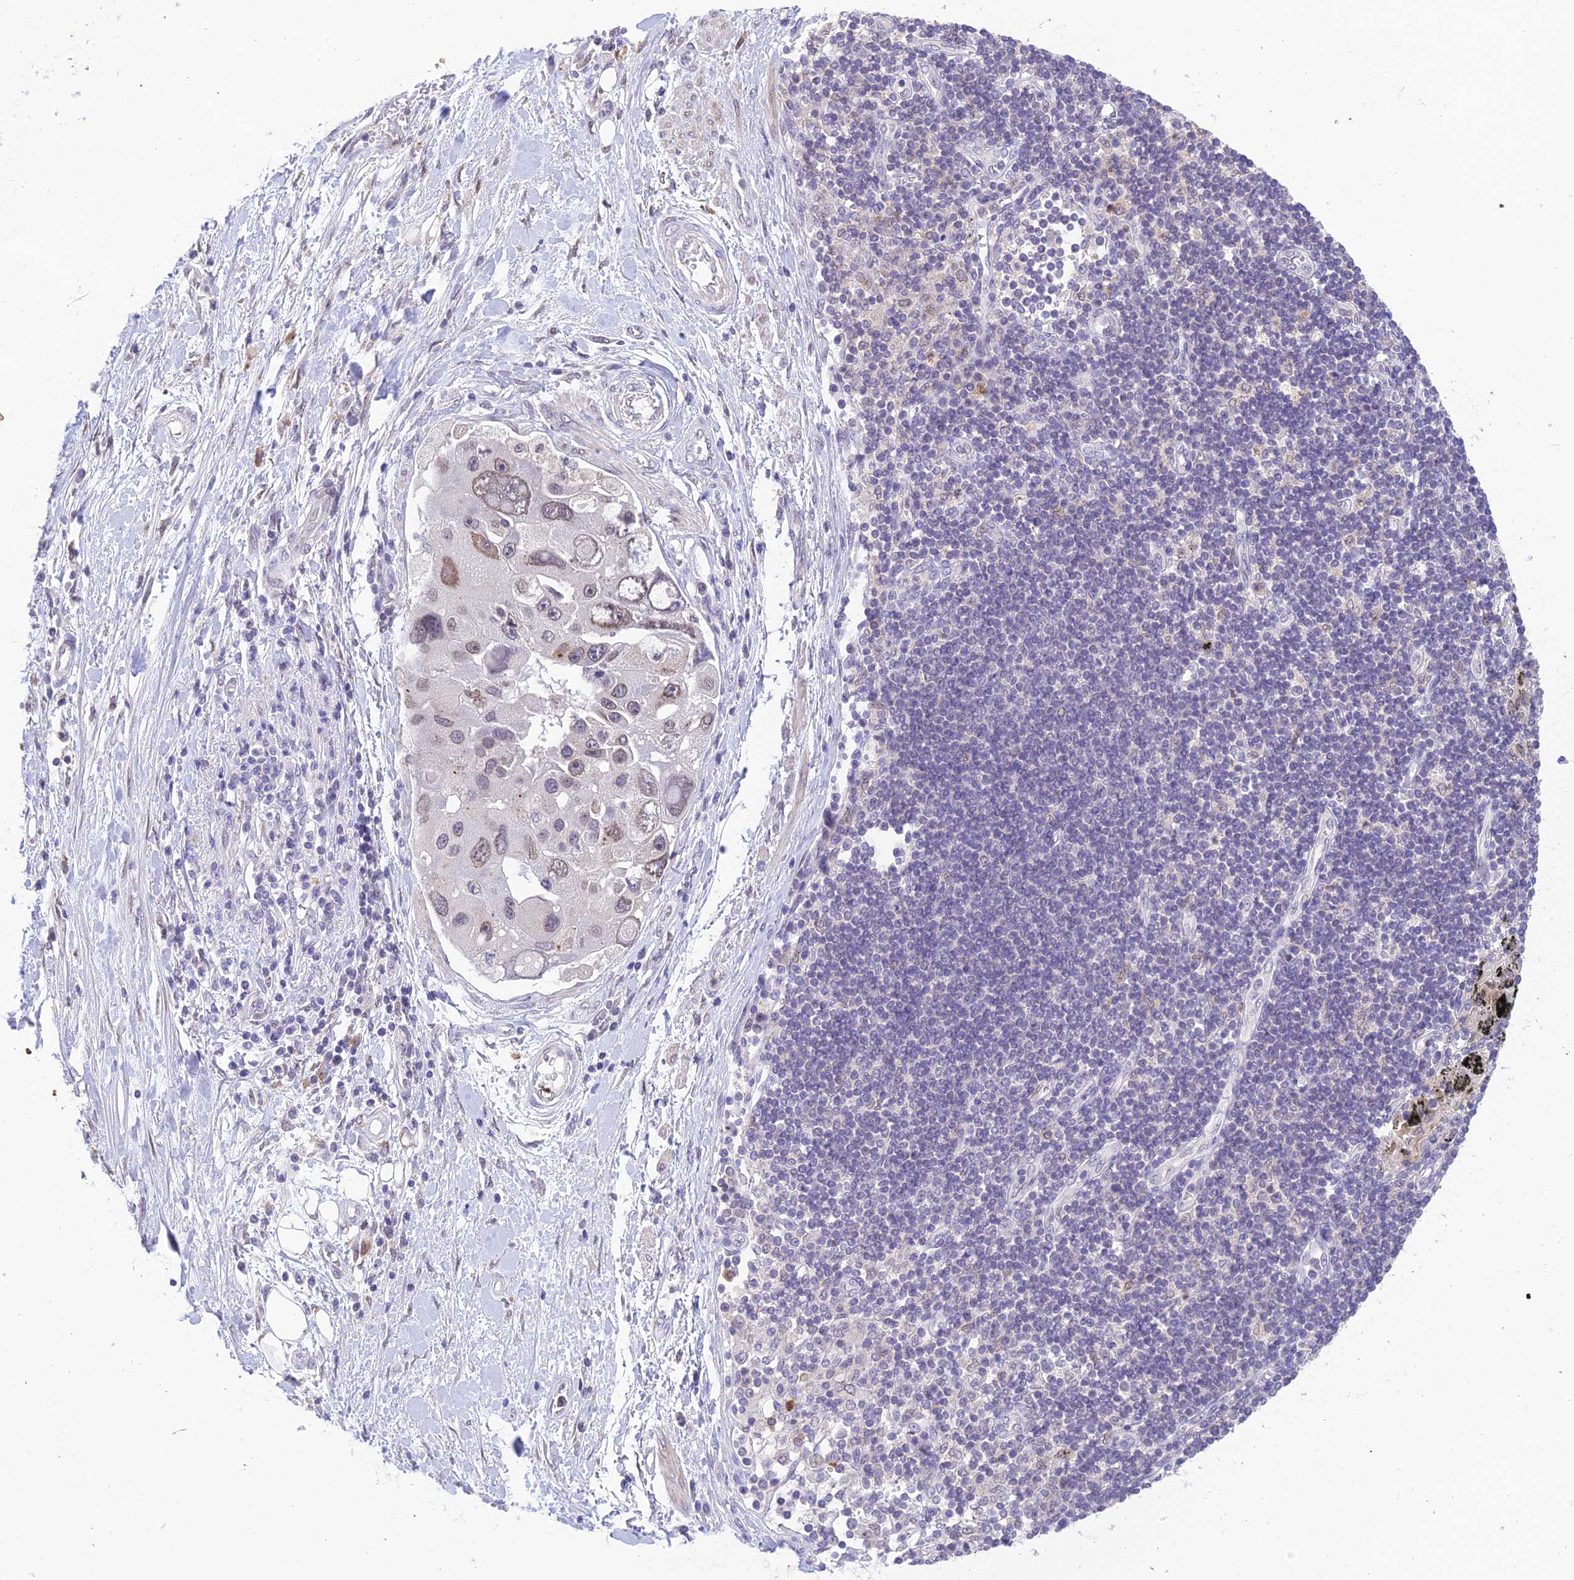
{"staining": {"intensity": "weak", "quantity": "25%-75%", "location": "cytoplasmic/membranous,nuclear"}, "tissue": "lung cancer", "cell_type": "Tumor cells", "image_type": "cancer", "snomed": [{"axis": "morphology", "description": "Adenocarcinoma, NOS"}, {"axis": "topography", "description": "Lung"}], "caption": "Lung cancer tissue exhibits weak cytoplasmic/membranous and nuclear expression in approximately 25%-75% of tumor cells, visualized by immunohistochemistry.", "gene": "BMT2", "patient": {"sex": "female", "age": 54}}